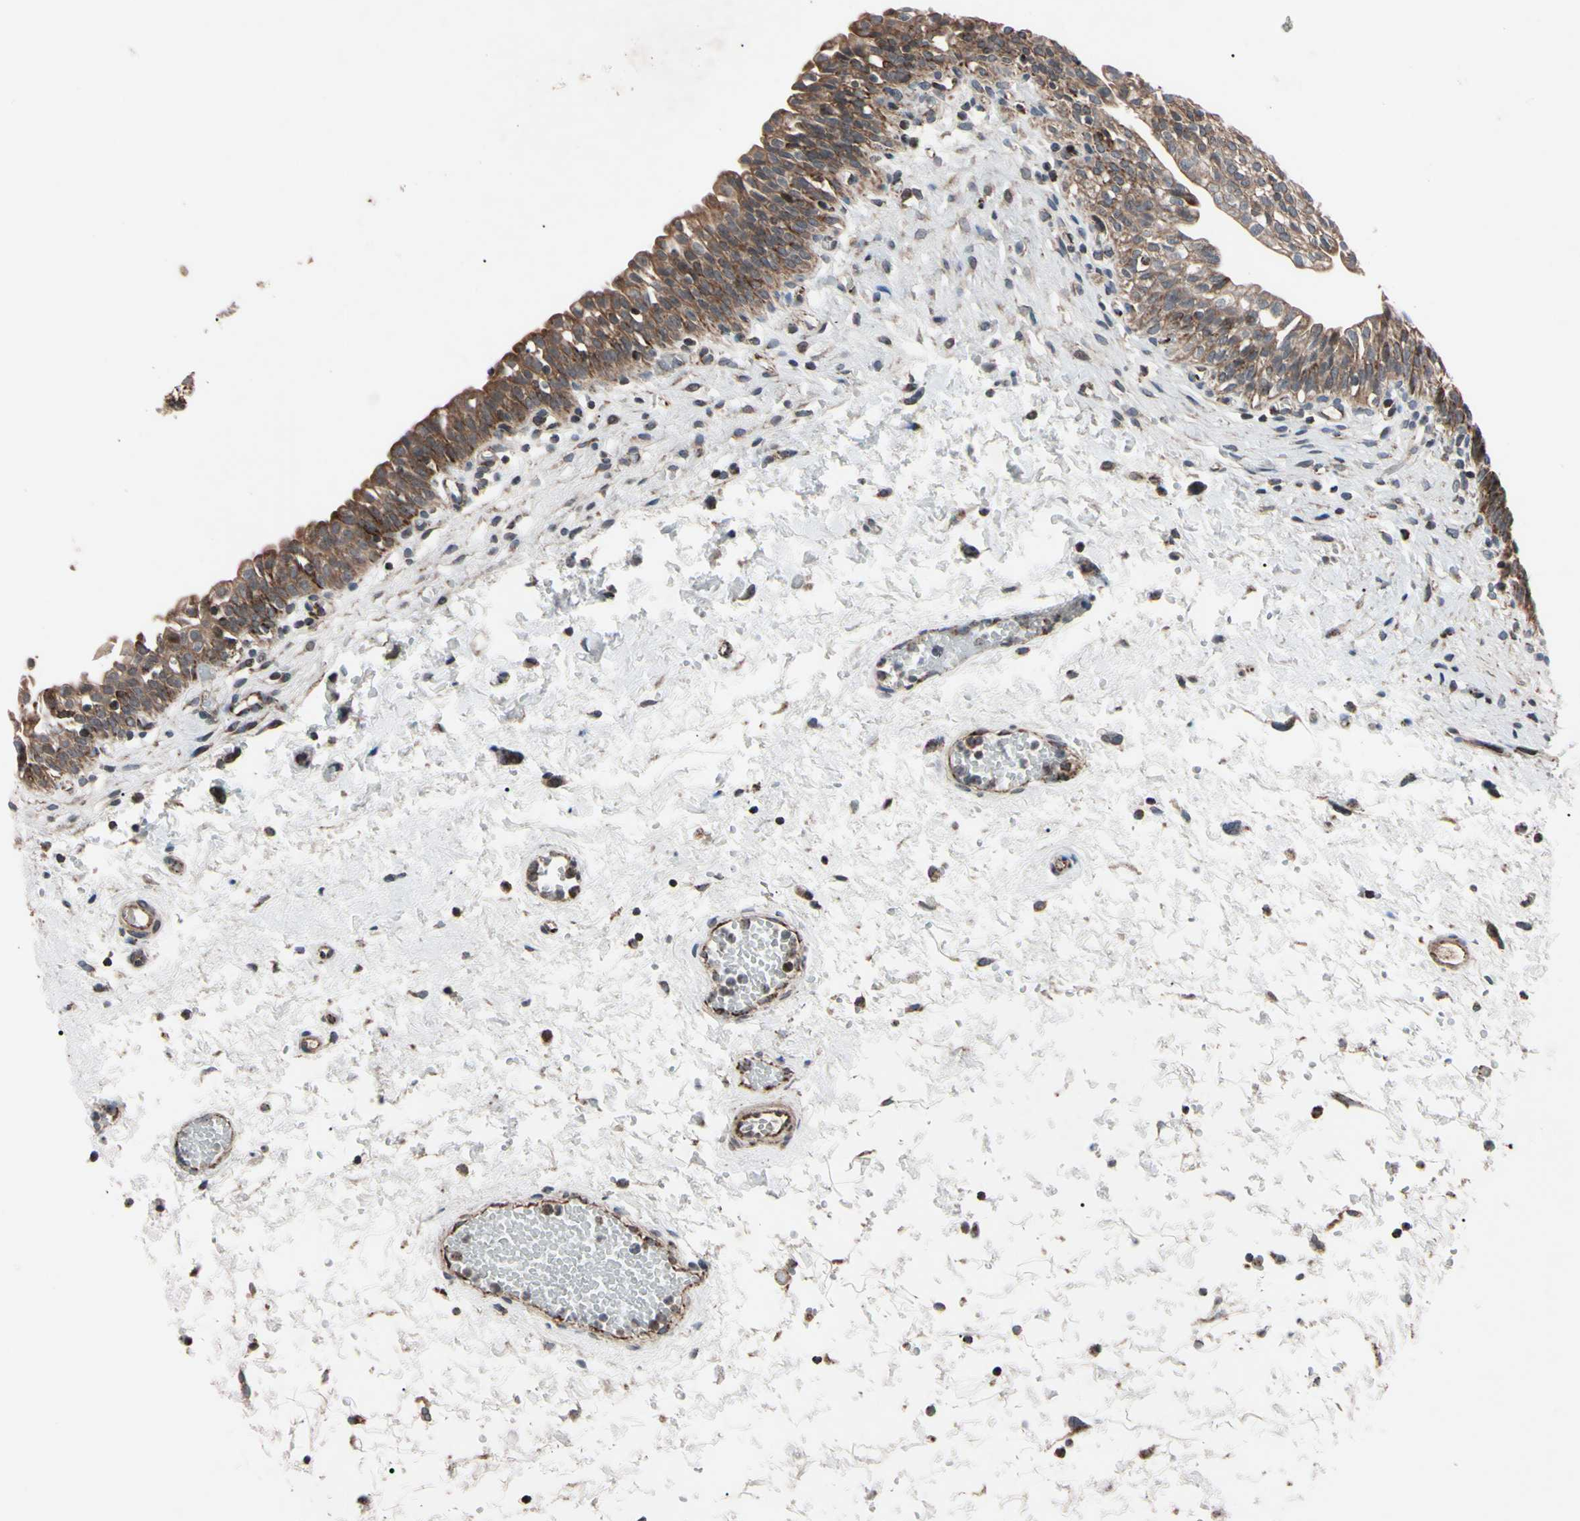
{"staining": {"intensity": "moderate", "quantity": ">75%", "location": "cytoplasmic/membranous"}, "tissue": "urinary bladder", "cell_type": "Urothelial cells", "image_type": "normal", "snomed": [{"axis": "morphology", "description": "Normal tissue, NOS"}, {"axis": "topography", "description": "Urinary bladder"}], "caption": "Protein analysis of benign urinary bladder reveals moderate cytoplasmic/membranous expression in about >75% of urothelial cells.", "gene": "TNFRSF1A", "patient": {"sex": "male", "age": 55}}